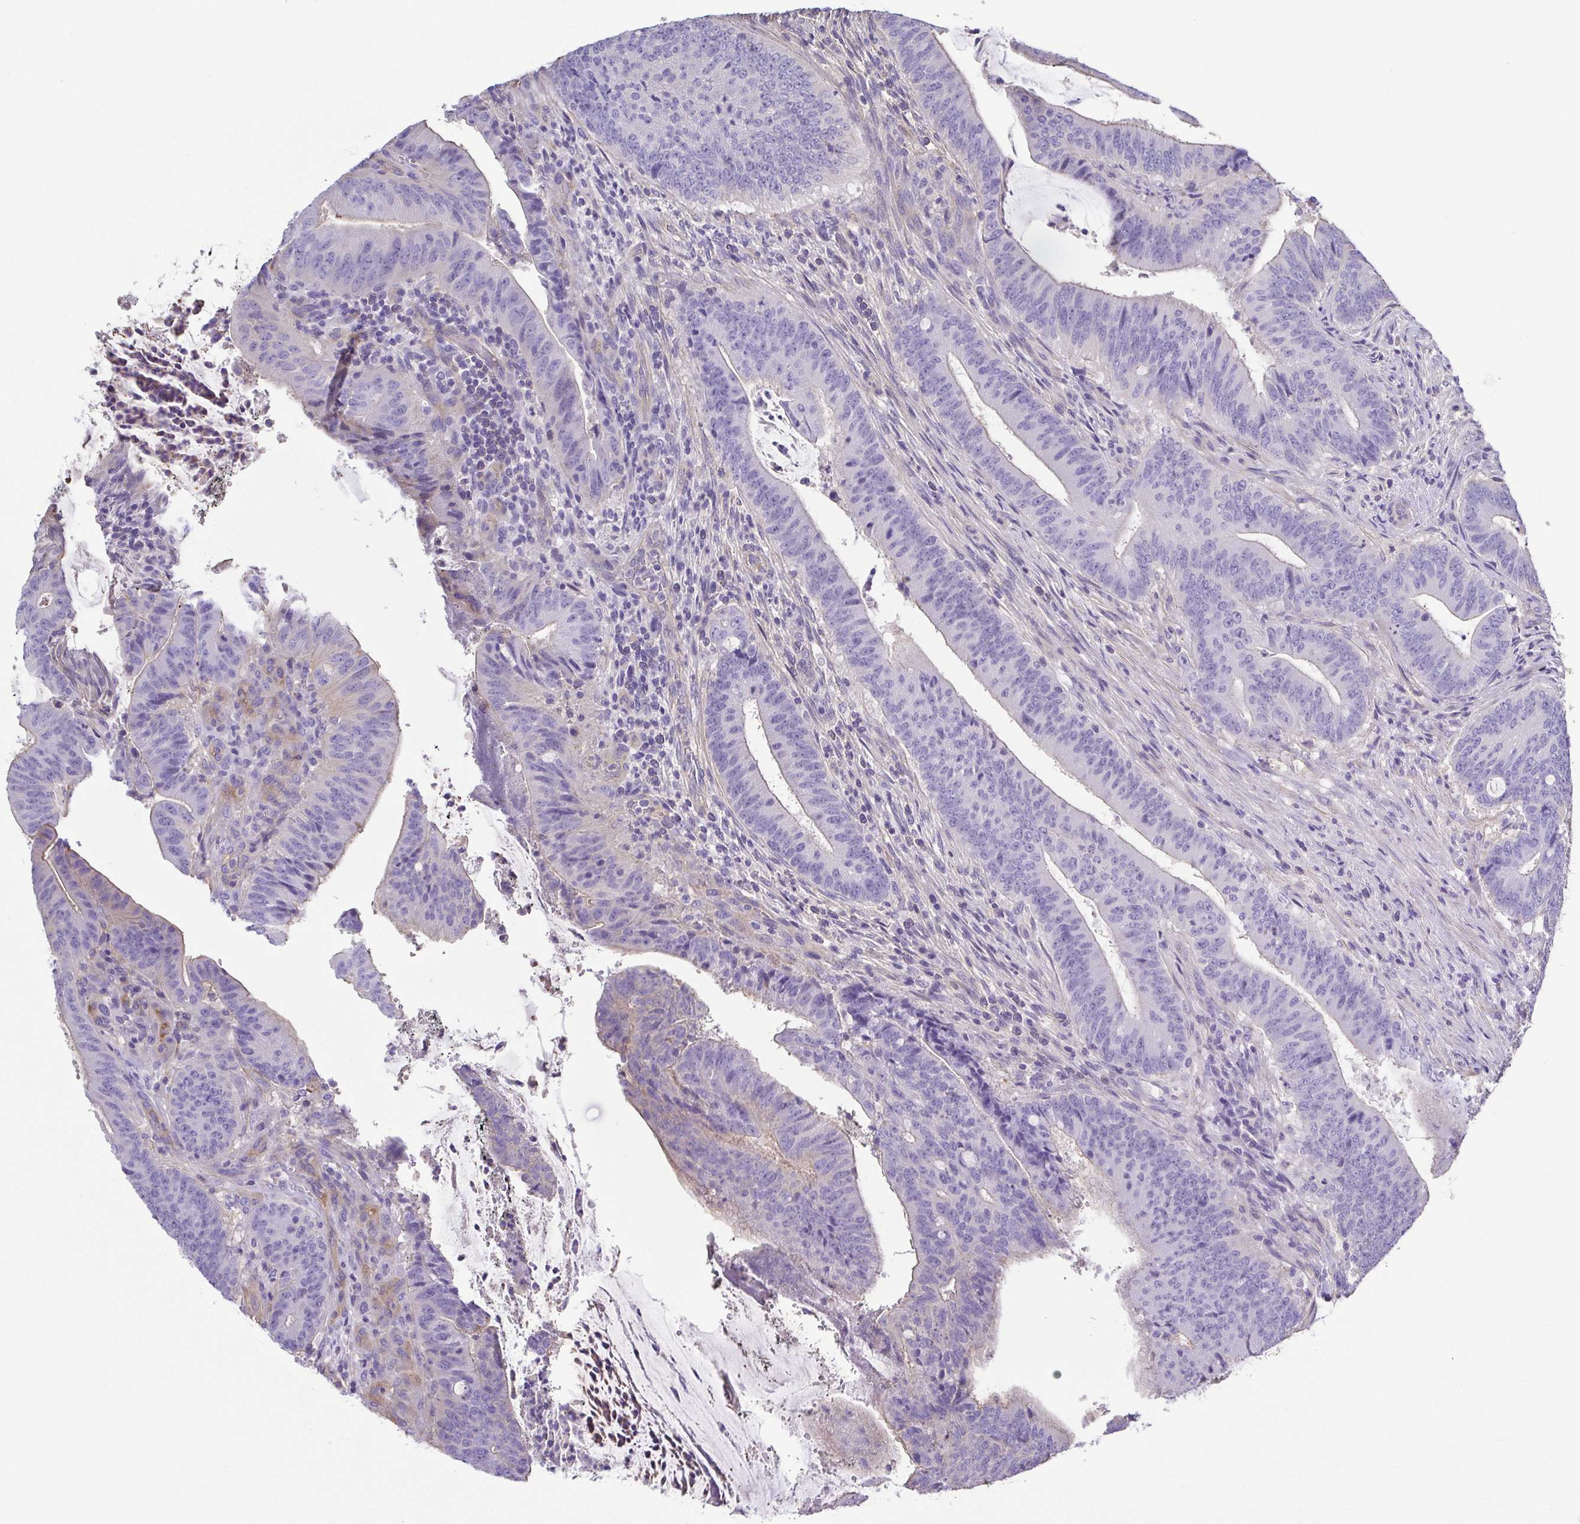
{"staining": {"intensity": "negative", "quantity": "none", "location": "none"}, "tissue": "colorectal cancer", "cell_type": "Tumor cells", "image_type": "cancer", "snomed": [{"axis": "morphology", "description": "Adenocarcinoma, NOS"}, {"axis": "topography", "description": "Colon"}], "caption": "Micrograph shows no significant protein expression in tumor cells of colorectal adenocarcinoma.", "gene": "MYL6", "patient": {"sex": "female", "age": 43}}